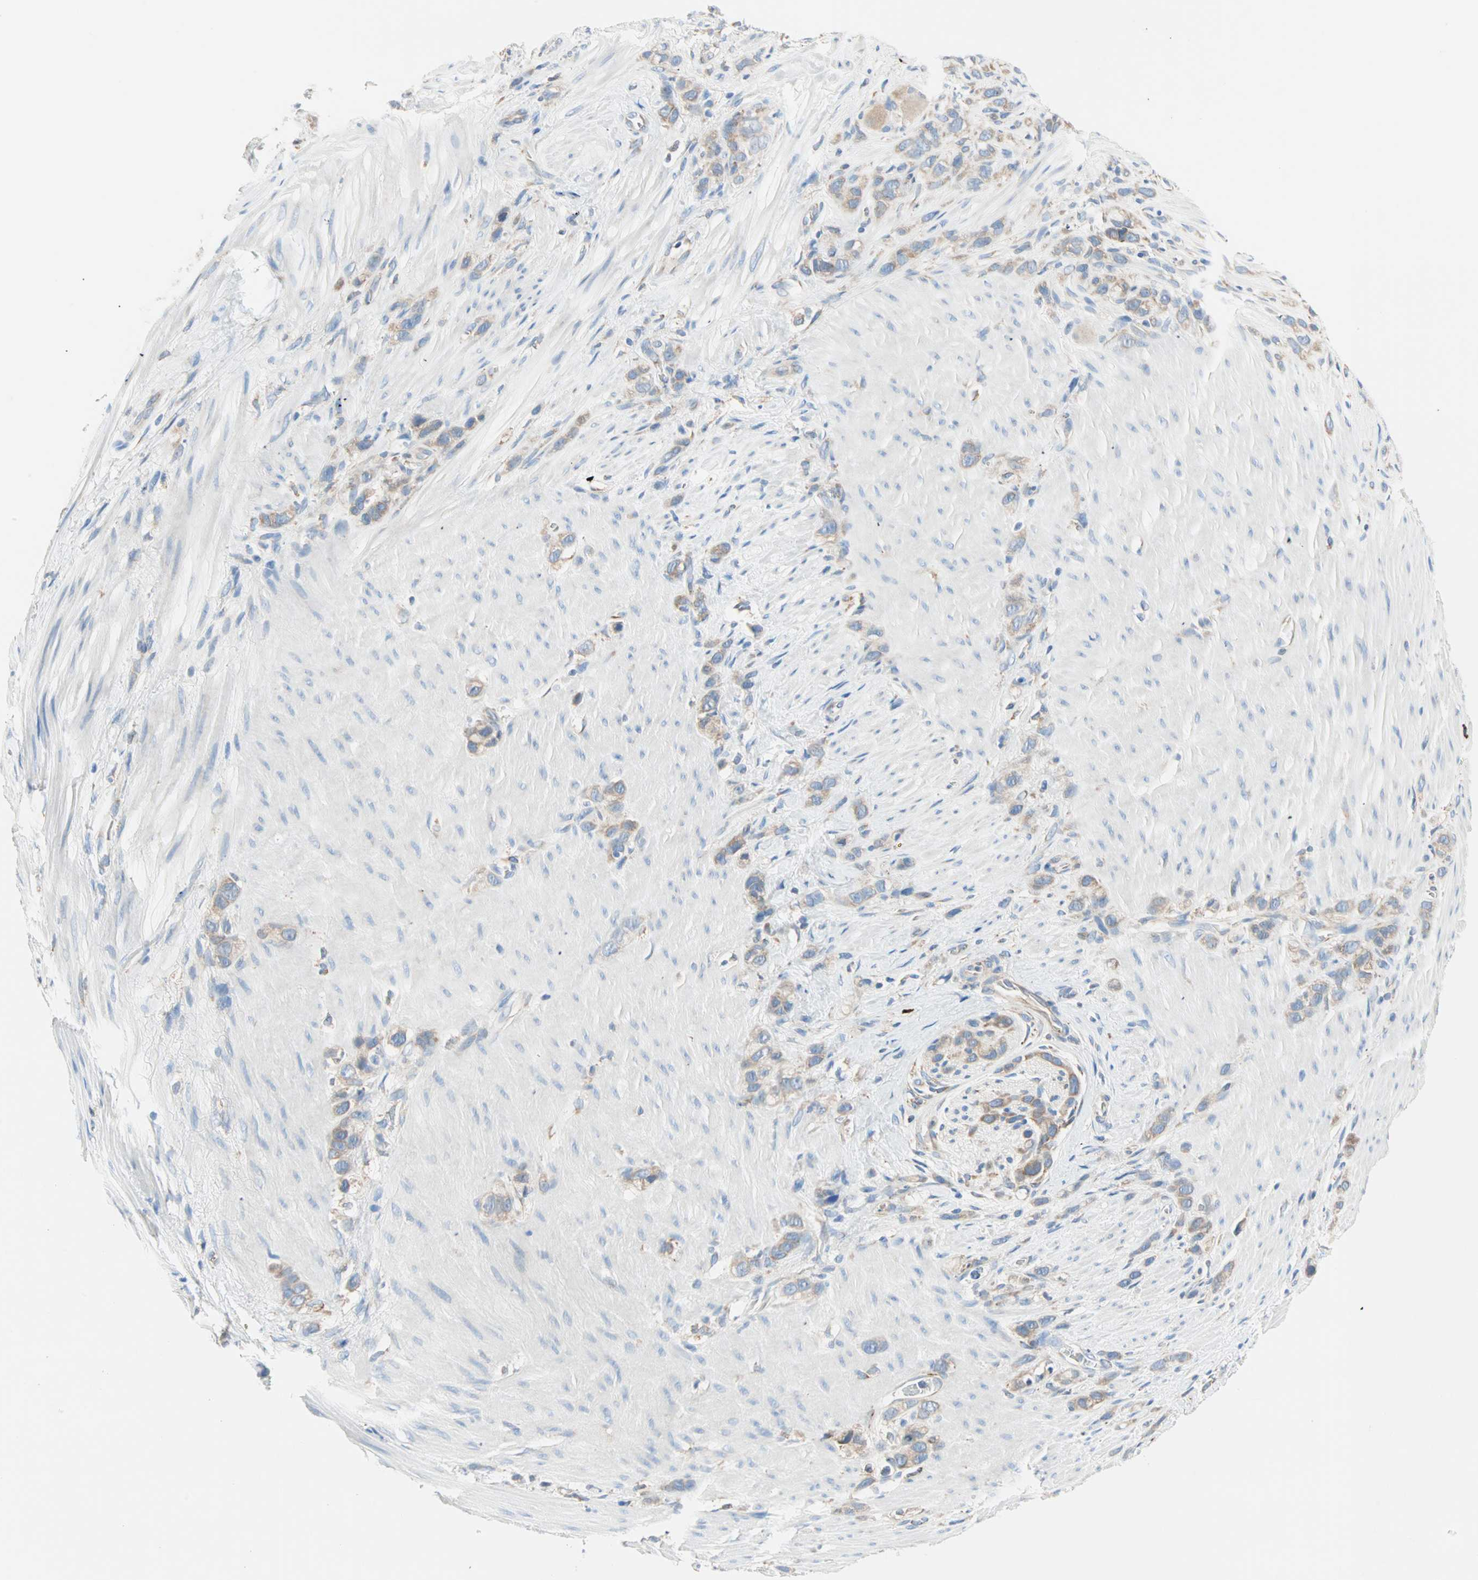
{"staining": {"intensity": "weak", "quantity": ">75%", "location": "cytoplasmic/membranous"}, "tissue": "stomach cancer", "cell_type": "Tumor cells", "image_type": "cancer", "snomed": [{"axis": "morphology", "description": "Normal tissue, NOS"}, {"axis": "morphology", "description": "Adenocarcinoma, NOS"}, {"axis": "morphology", "description": "Adenocarcinoma, High grade"}, {"axis": "topography", "description": "Stomach, upper"}, {"axis": "topography", "description": "Stomach"}], "caption": "Protein analysis of stomach cancer (high-grade adenocarcinoma) tissue exhibits weak cytoplasmic/membranous positivity in about >75% of tumor cells.", "gene": "PLCXD1", "patient": {"sex": "female", "age": 65}}